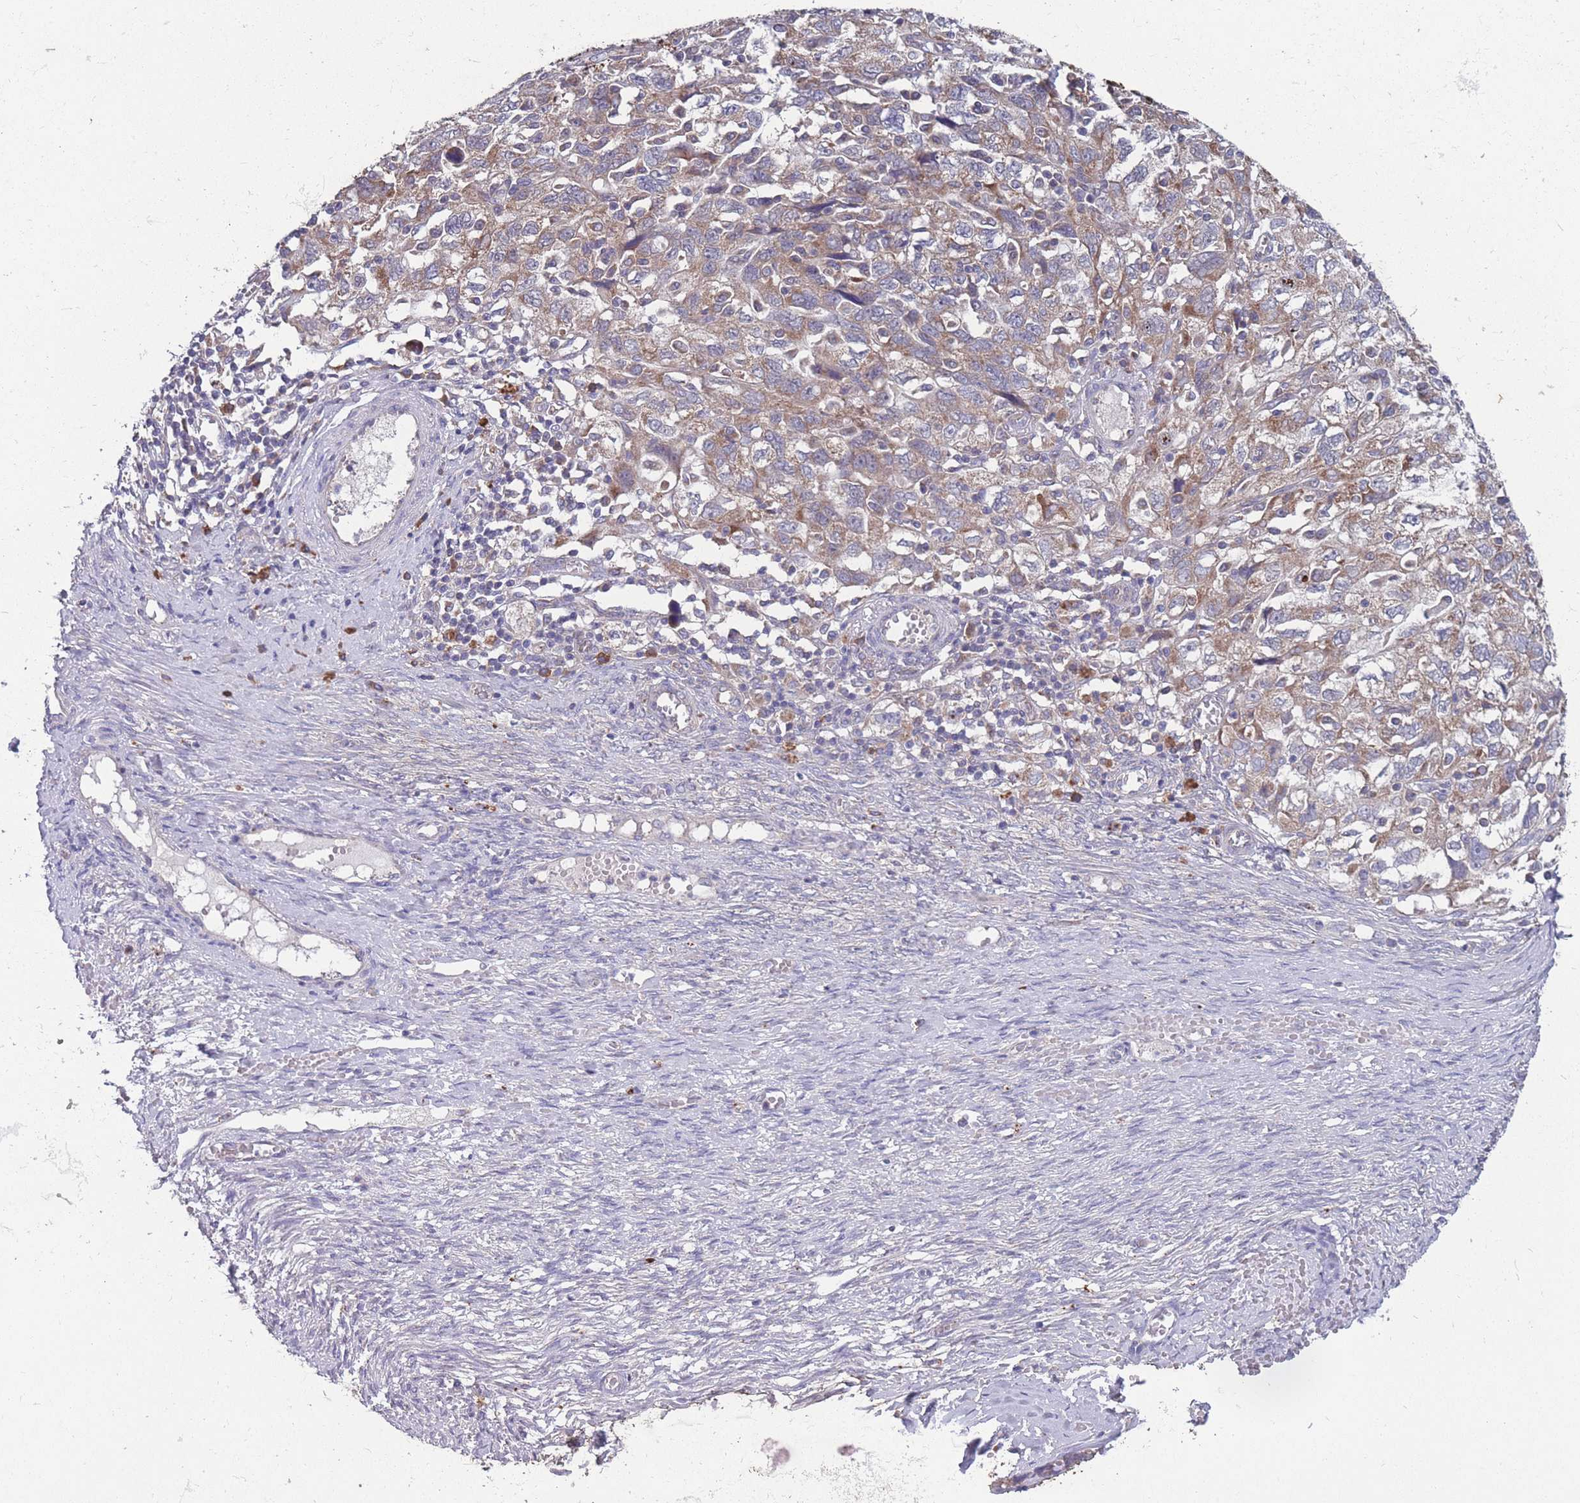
{"staining": {"intensity": "moderate", "quantity": ">75%", "location": "cytoplasmic/membranous"}, "tissue": "ovarian cancer", "cell_type": "Tumor cells", "image_type": "cancer", "snomed": [{"axis": "morphology", "description": "Carcinoma, NOS"}, {"axis": "morphology", "description": "Cystadenocarcinoma, serous, NOS"}, {"axis": "topography", "description": "Ovary"}], "caption": "Tumor cells reveal medium levels of moderate cytoplasmic/membranous expression in approximately >75% of cells in ovarian cancer. The staining is performed using DAB brown chromogen to label protein expression. The nuclei are counter-stained blue using hematoxylin.", "gene": "STIM2", "patient": {"sex": "female", "age": 69}}